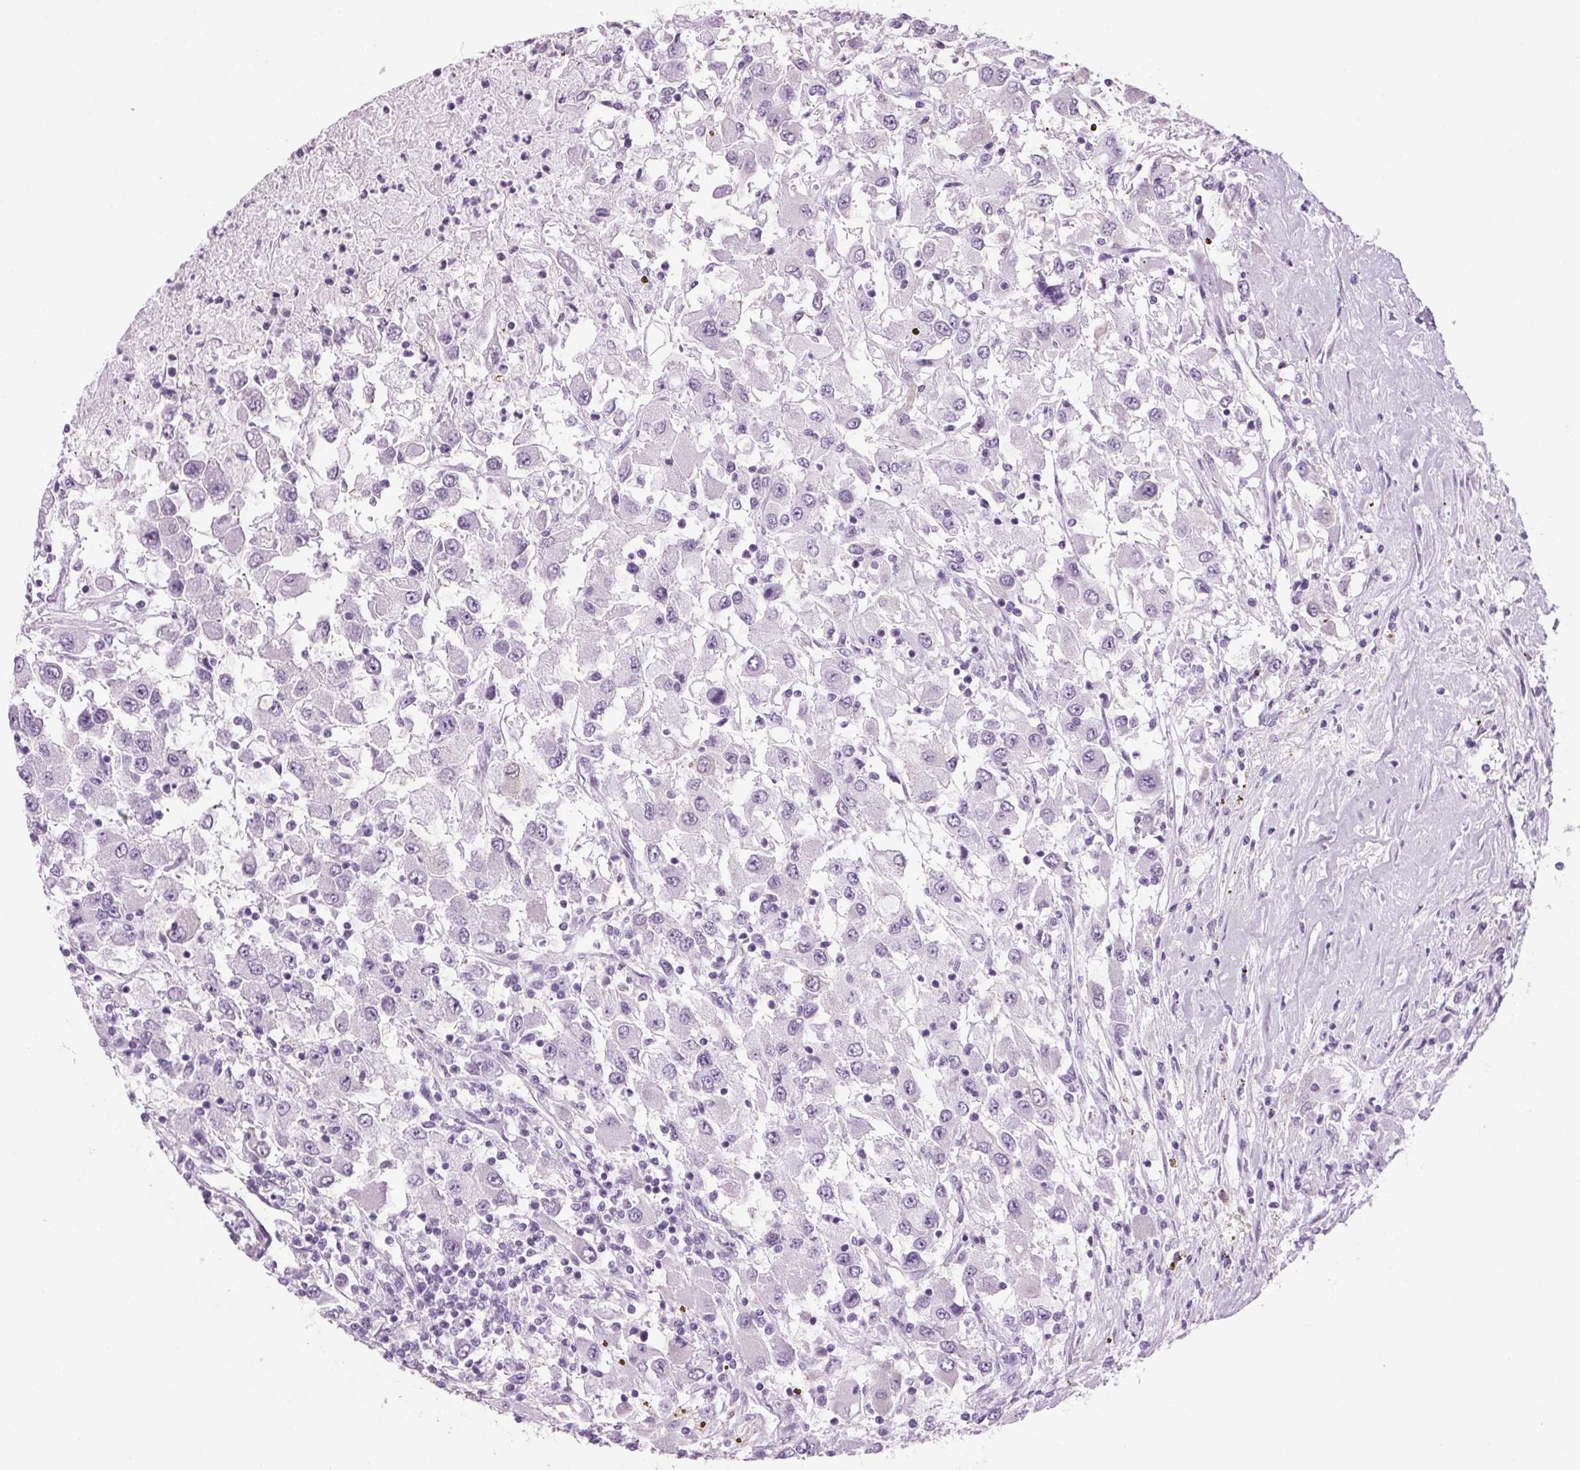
{"staining": {"intensity": "weak", "quantity": "<25%", "location": "cytoplasmic/membranous"}, "tissue": "renal cancer", "cell_type": "Tumor cells", "image_type": "cancer", "snomed": [{"axis": "morphology", "description": "Adenocarcinoma, NOS"}, {"axis": "topography", "description": "Kidney"}], "caption": "High power microscopy micrograph of an immunohistochemistry photomicrograph of renal adenocarcinoma, revealing no significant positivity in tumor cells. (DAB (3,3'-diaminobenzidine) immunohistochemistry (IHC) visualized using brightfield microscopy, high magnification).", "gene": "PPP1R1A", "patient": {"sex": "female", "age": 67}}